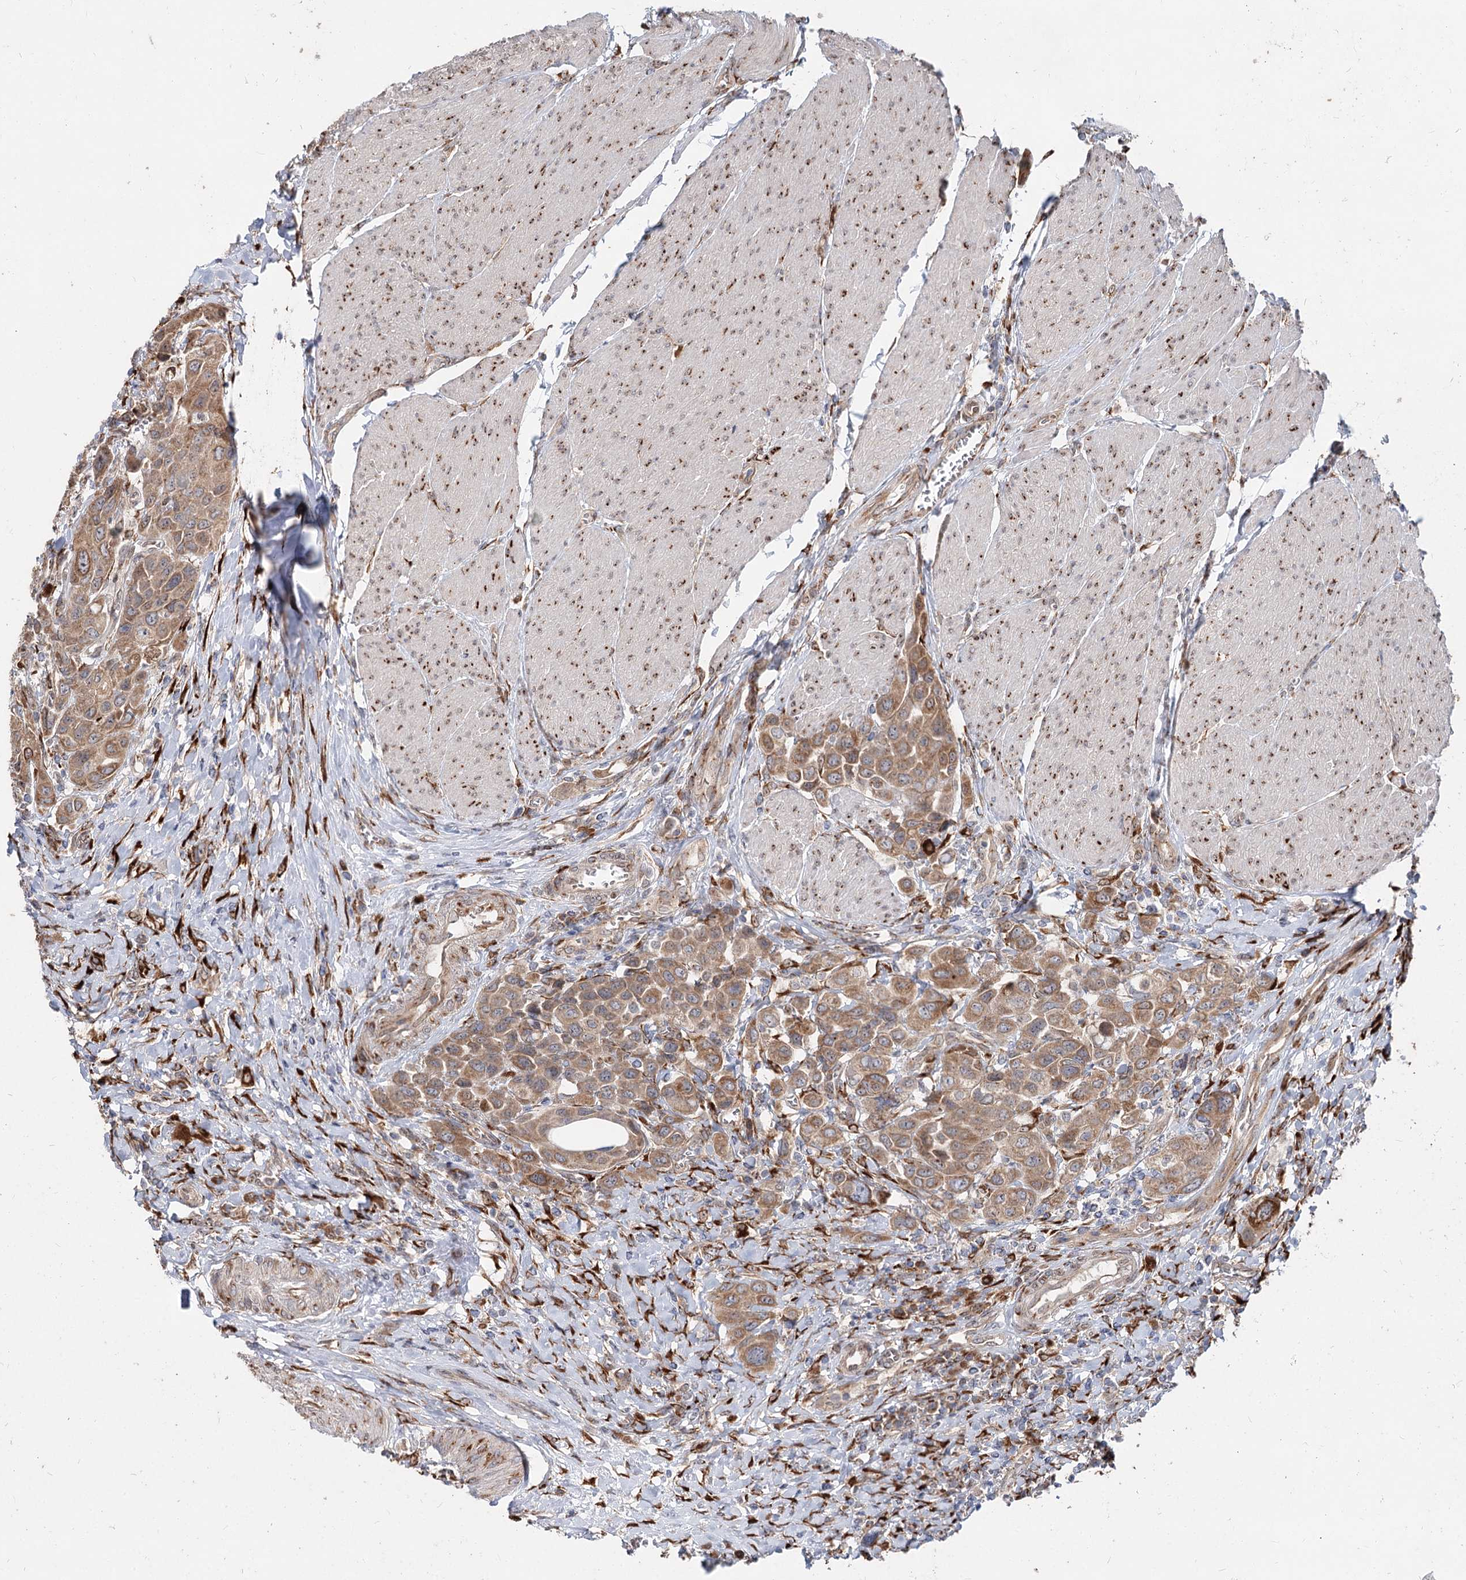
{"staining": {"intensity": "moderate", "quantity": ">75%", "location": "cytoplasmic/membranous"}, "tissue": "urothelial cancer", "cell_type": "Tumor cells", "image_type": "cancer", "snomed": [{"axis": "morphology", "description": "Urothelial carcinoma, High grade"}, {"axis": "topography", "description": "Urinary bladder"}], "caption": "About >75% of tumor cells in human high-grade urothelial carcinoma reveal moderate cytoplasmic/membranous protein expression as visualized by brown immunohistochemical staining.", "gene": "SPART", "patient": {"sex": "male", "age": 50}}